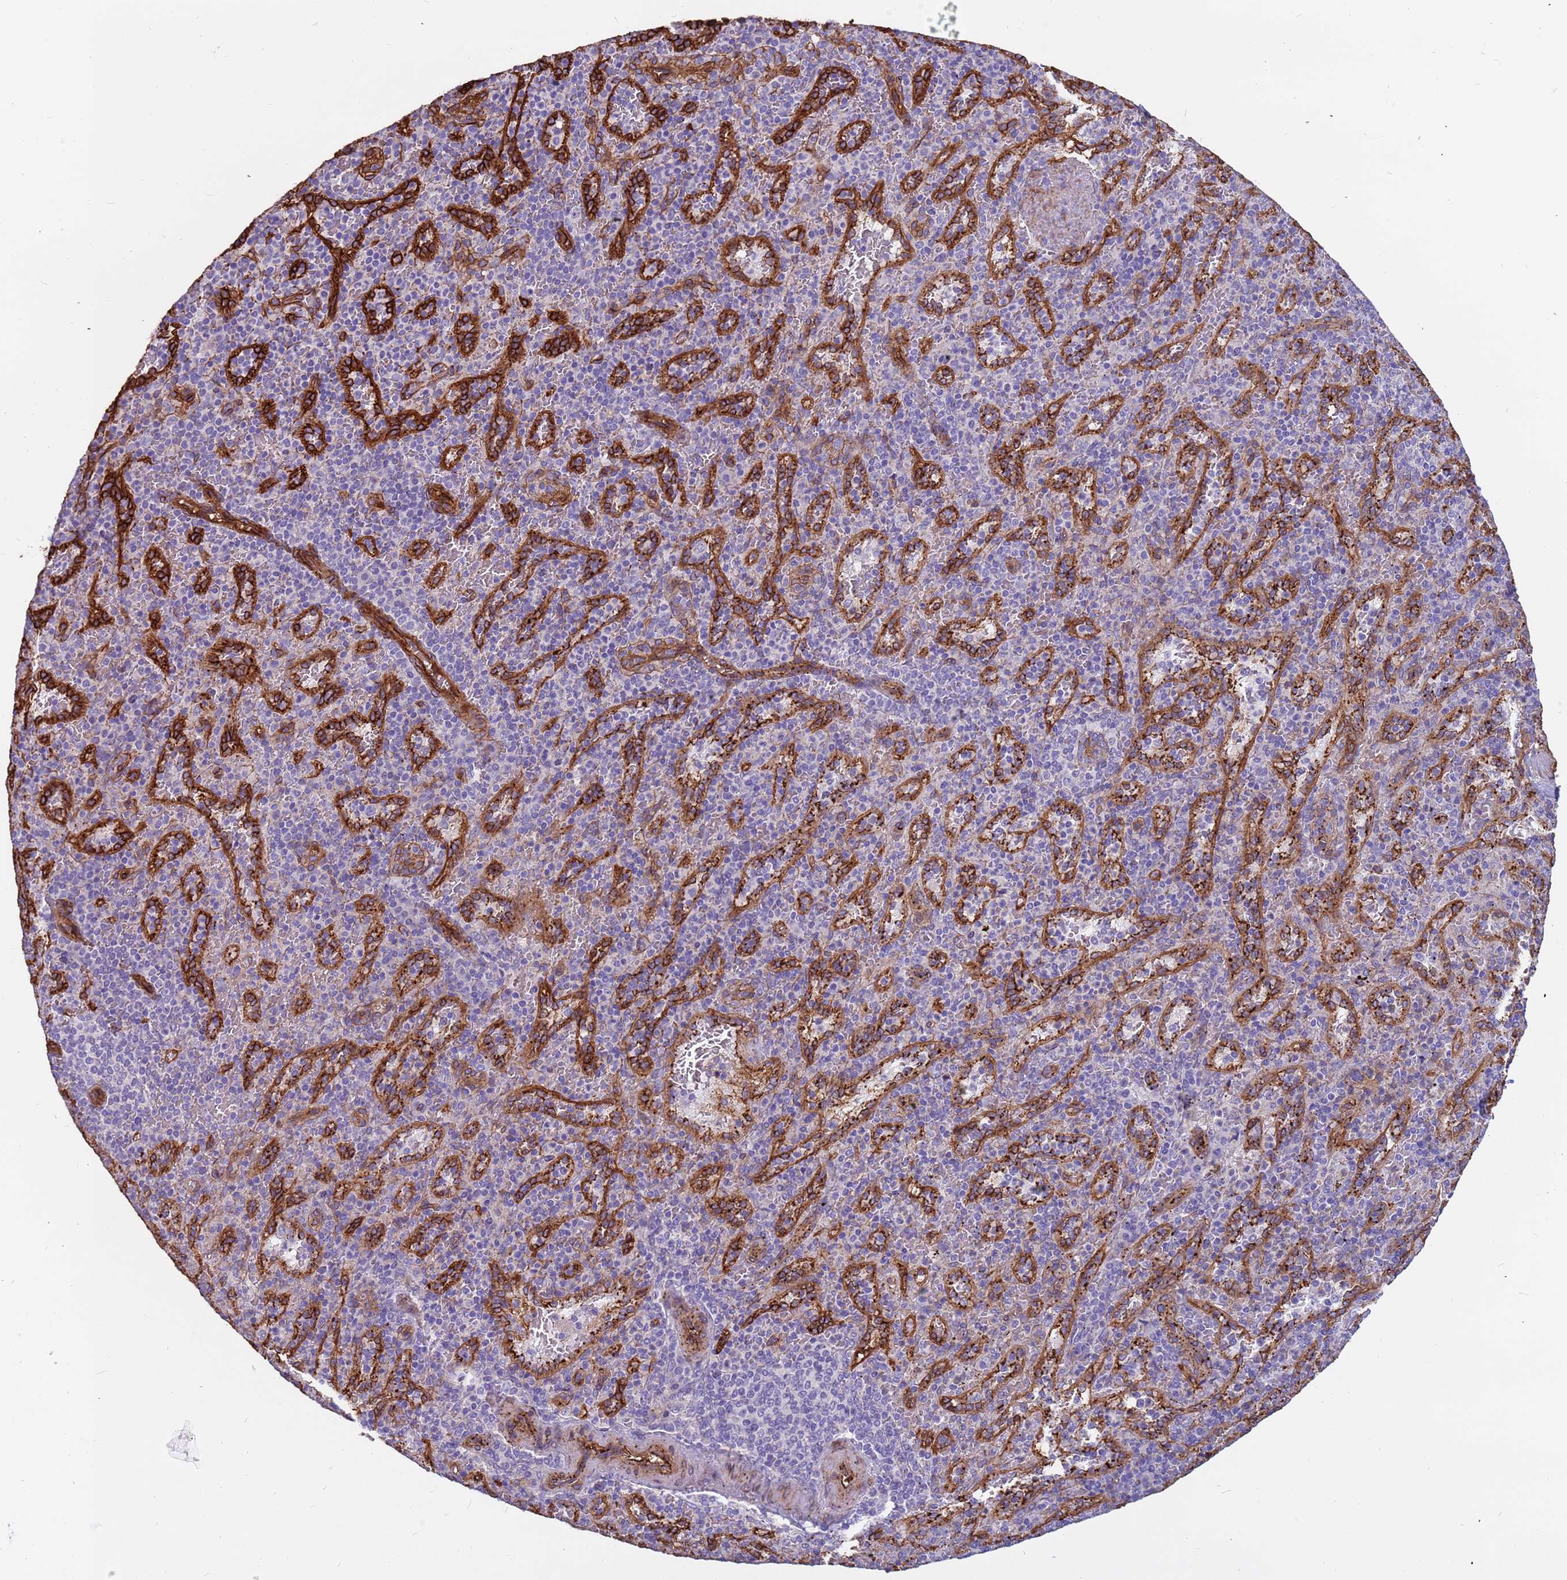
{"staining": {"intensity": "negative", "quantity": "none", "location": "none"}, "tissue": "spleen", "cell_type": "Cells in red pulp", "image_type": "normal", "snomed": [{"axis": "morphology", "description": "Normal tissue, NOS"}, {"axis": "topography", "description": "Spleen"}], "caption": "This is a micrograph of immunohistochemistry staining of normal spleen, which shows no expression in cells in red pulp. (DAB immunohistochemistry (IHC) with hematoxylin counter stain).", "gene": "EHD2", "patient": {"sex": "male", "age": 82}}